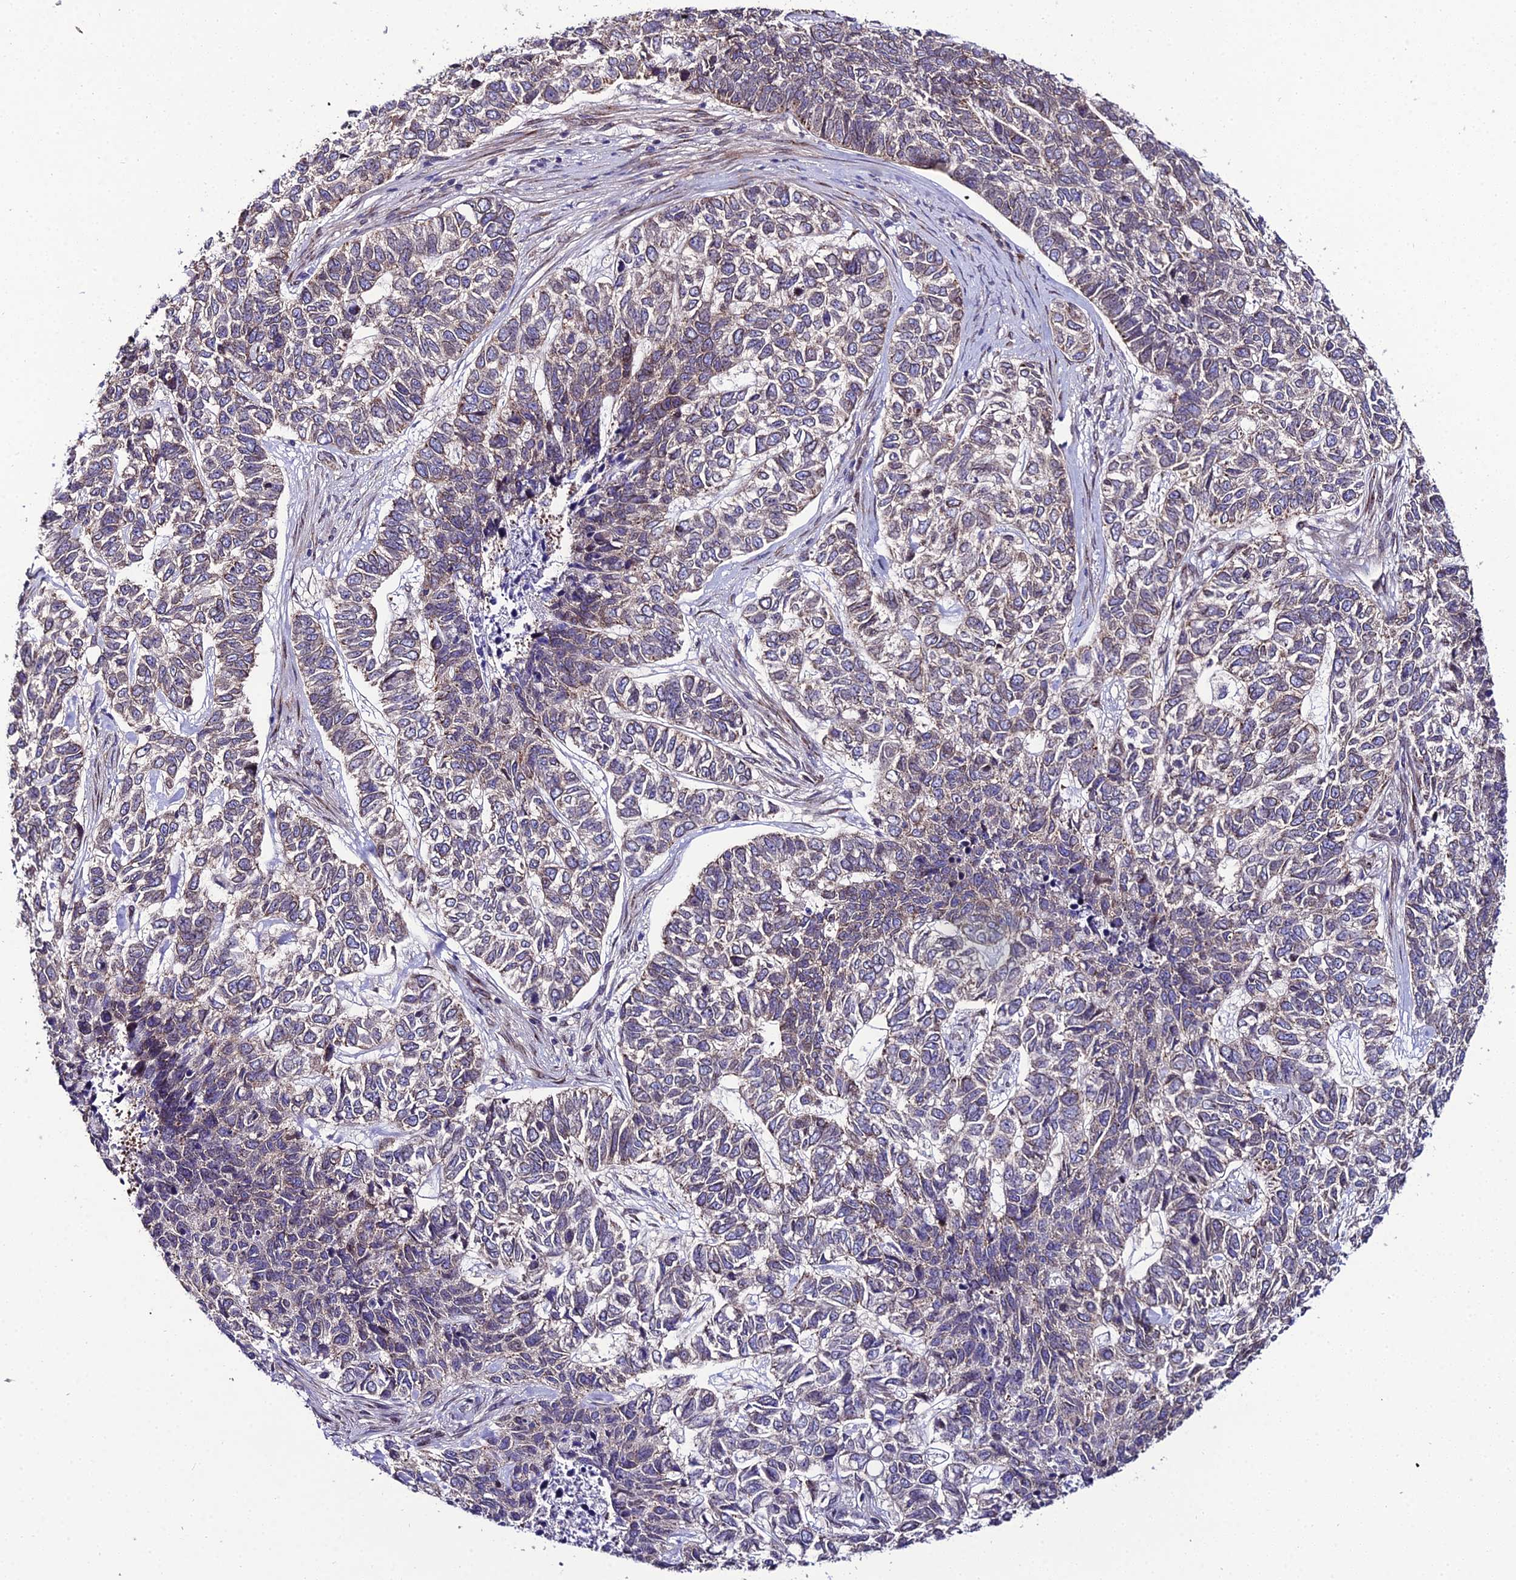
{"staining": {"intensity": "weak", "quantity": "<25%", "location": "cytoplasmic/membranous"}, "tissue": "skin cancer", "cell_type": "Tumor cells", "image_type": "cancer", "snomed": [{"axis": "morphology", "description": "Basal cell carcinoma"}, {"axis": "topography", "description": "Skin"}], "caption": "A high-resolution photomicrograph shows IHC staining of skin cancer (basal cell carcinoma), which demonstrates no significant positivity in tumor cells.", "gene": "DDX19A", "patient": {"sex": "female", "age": 65}}